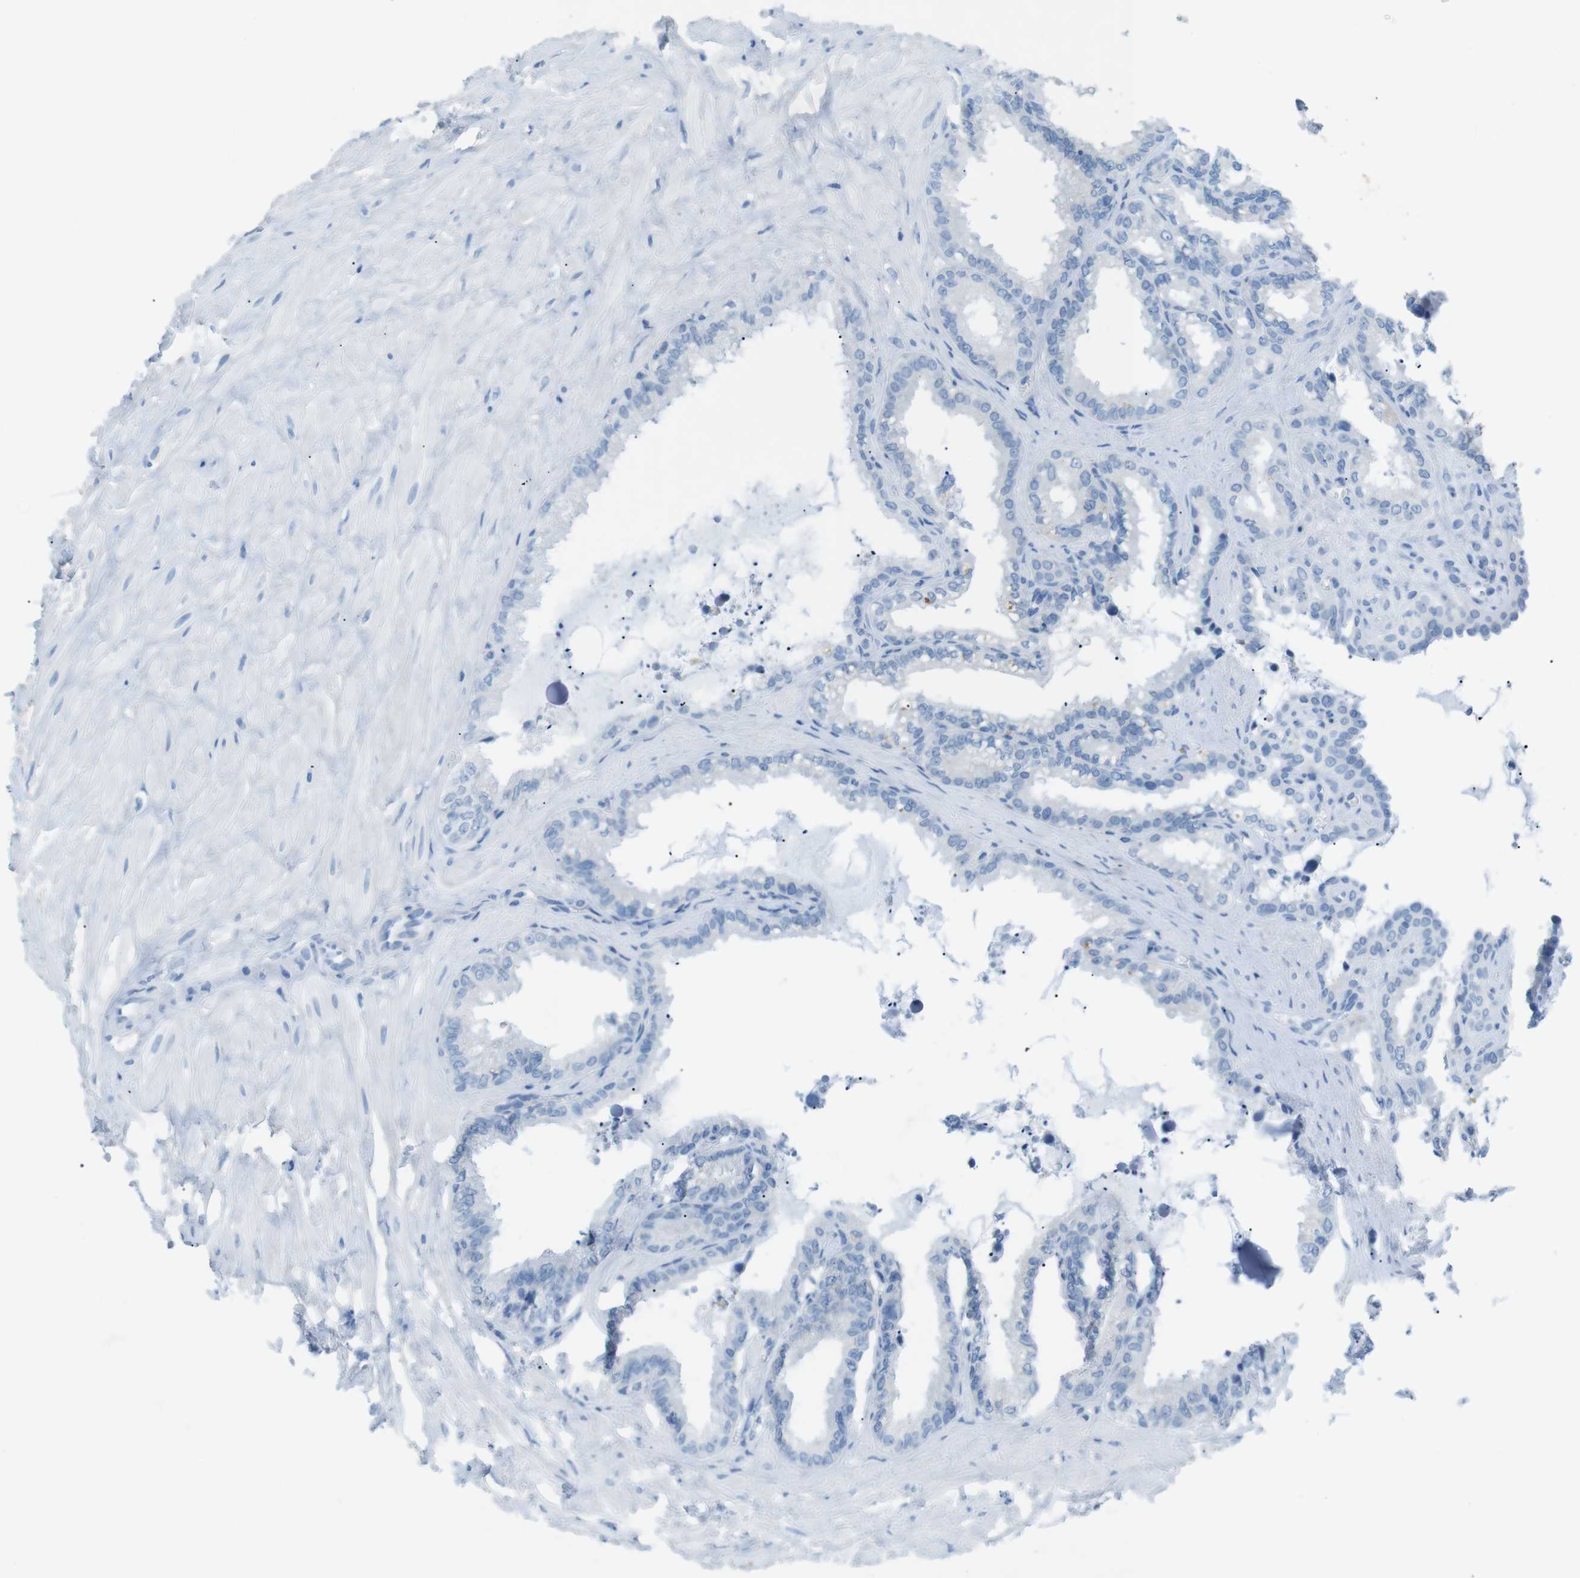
{"staining": {"intensity": "negative", "quantity": "none", "location": "none"}, "tissue": "seminal vesicle", "cell_type": "Glandular cells", "image_type": "normal", "snomed": [{"axis": "morphology", "description": "Normal tissue, NOS"}, {"axis": "topography", "description": "Seminal veicle"}], "caption": "Immunohistochemistry of unremarkable human seminal vesicle exhibits no expression in glandular cells.", "gene": "SALL4", "patient": {"sex": "male", "age": 64}}